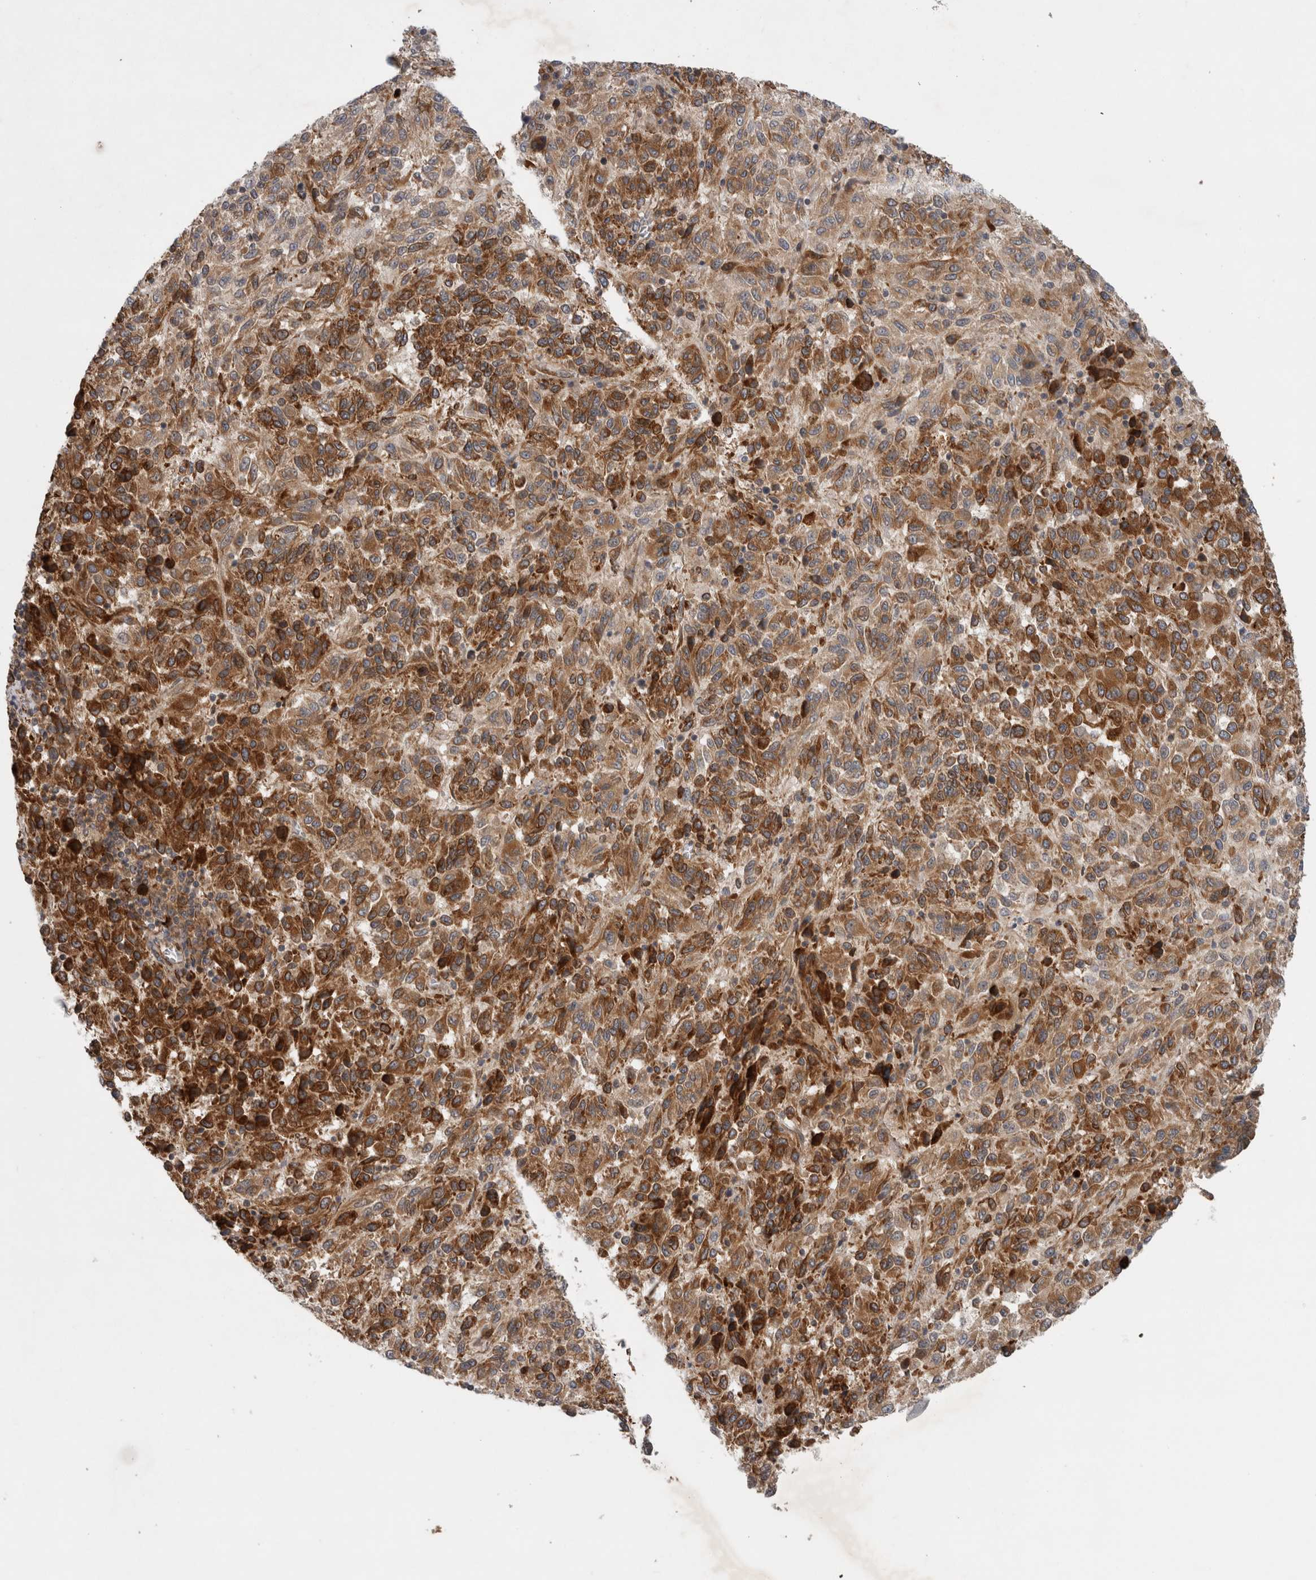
{"staining": {"intensity": "moderate", "quantity": ">75%", "location": "cytoplasmic/membranous"}, "tissue": "melanoma", "cell_type": "Tumor cells", "image_type": "cancer", "snomed": [{"axis": "morphology", "description": "Malignant melanoma, Metastatic site"}, {"axis": "topography", "description": "Lung"}], "caption": "Approximately >75% of tumor cells in melanoma exhibit moderate cytoplasmic/membranous protein expression as visualized by brown immunohistochemical staining.", "gene": "PDCD2", "patient": {"sex": "male", "age": 64}}